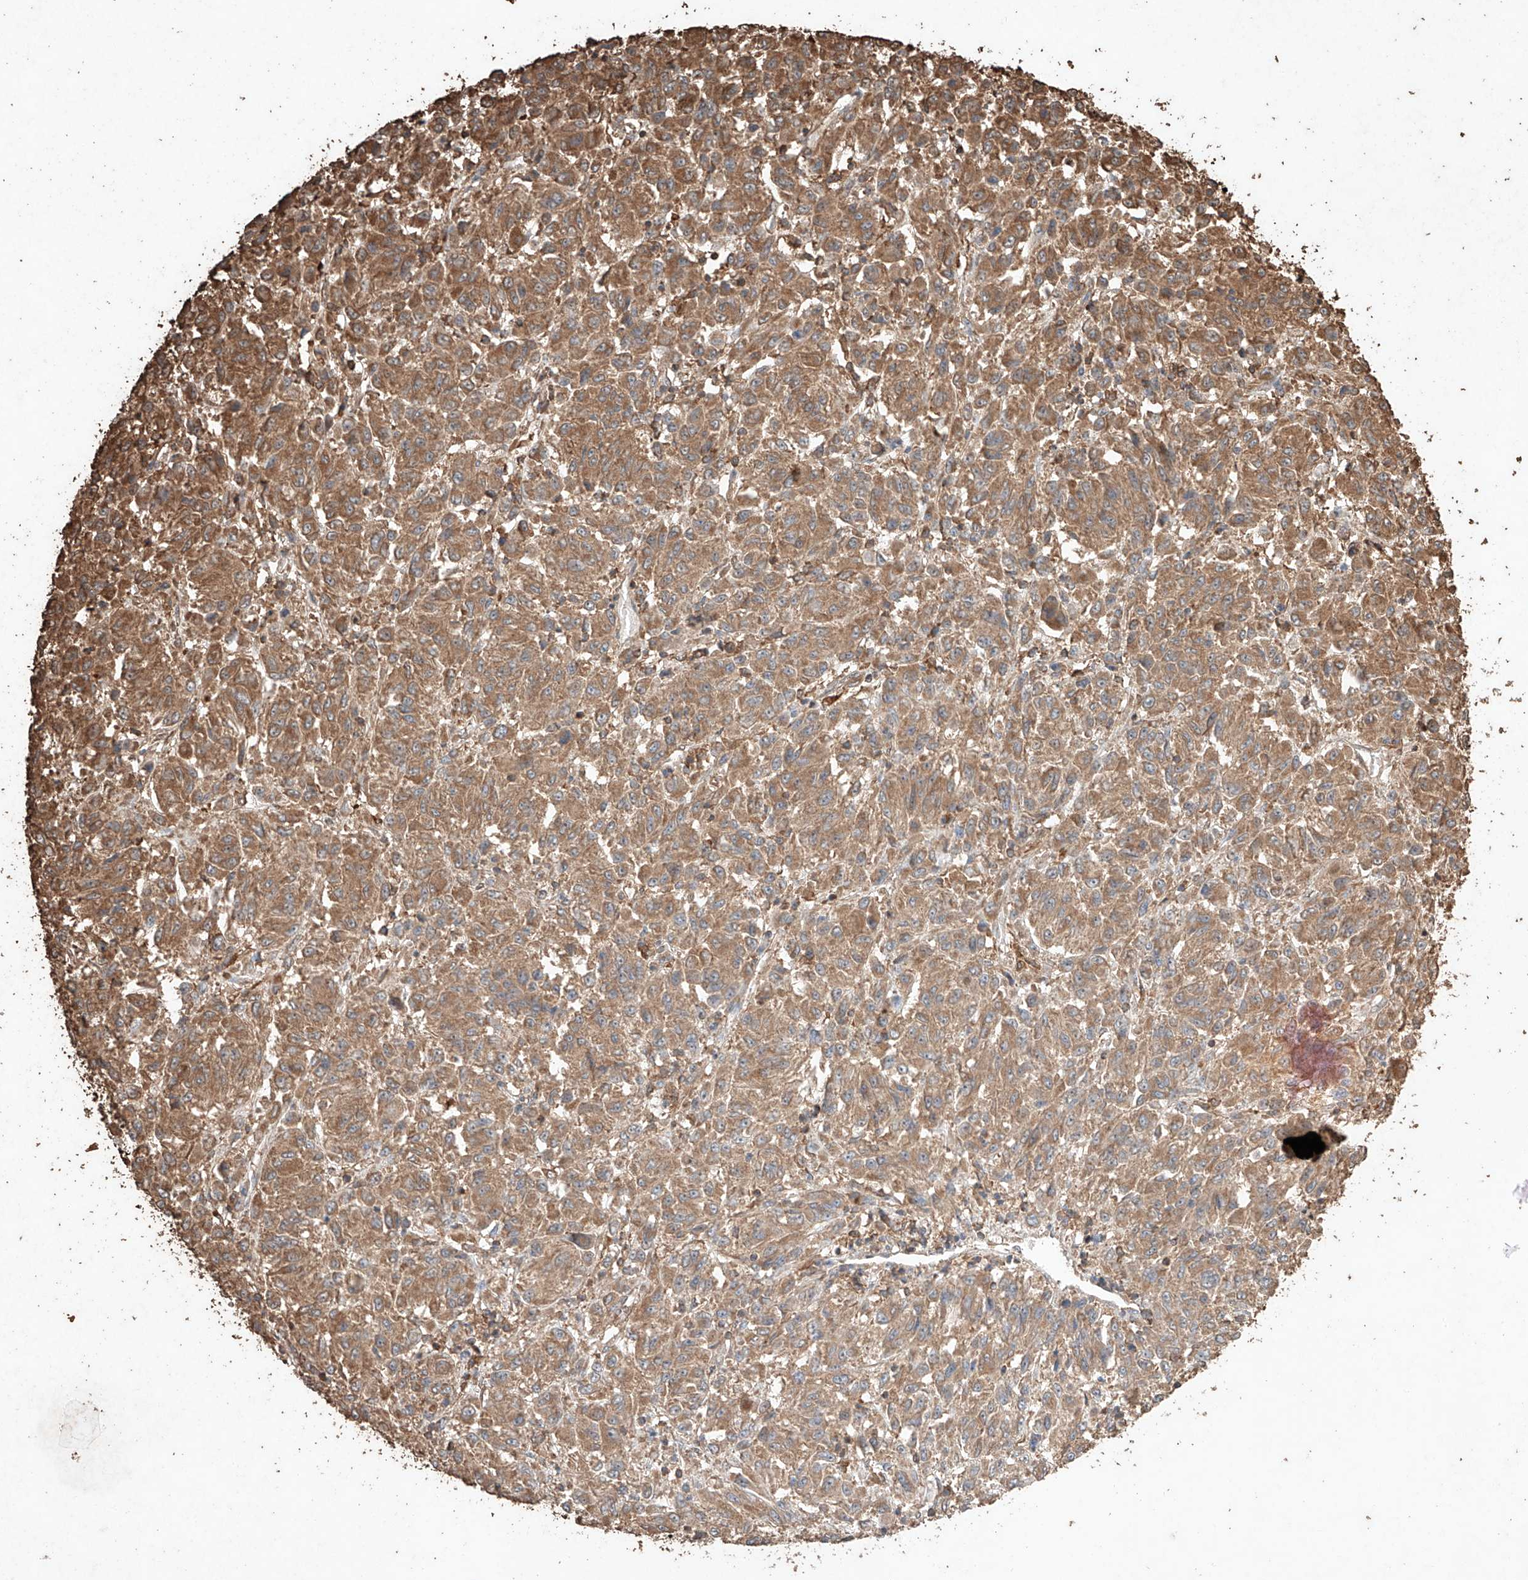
{"staining": {"intensity": "moderate", "quantity": ">75%", "location": "cytoplasmic/membranous"}, "tissue": "melanoma", "cell_type": "Tumor cells", "image_type": "cancer", "snomed": [{"axis": "morphology", "description": "Malignant melanoma, Metastatic site"}, {"axis": "topography", "description": "Lung"}], "caption": "Melanoma tissue reveals moderate cytoplasmic/membranous positivity in approximately >75% of tumor cells (IHC, brightfield microscopy, high magnification).", "gene": "M6PR", "patient": {"sex": "male", "age": 64}}